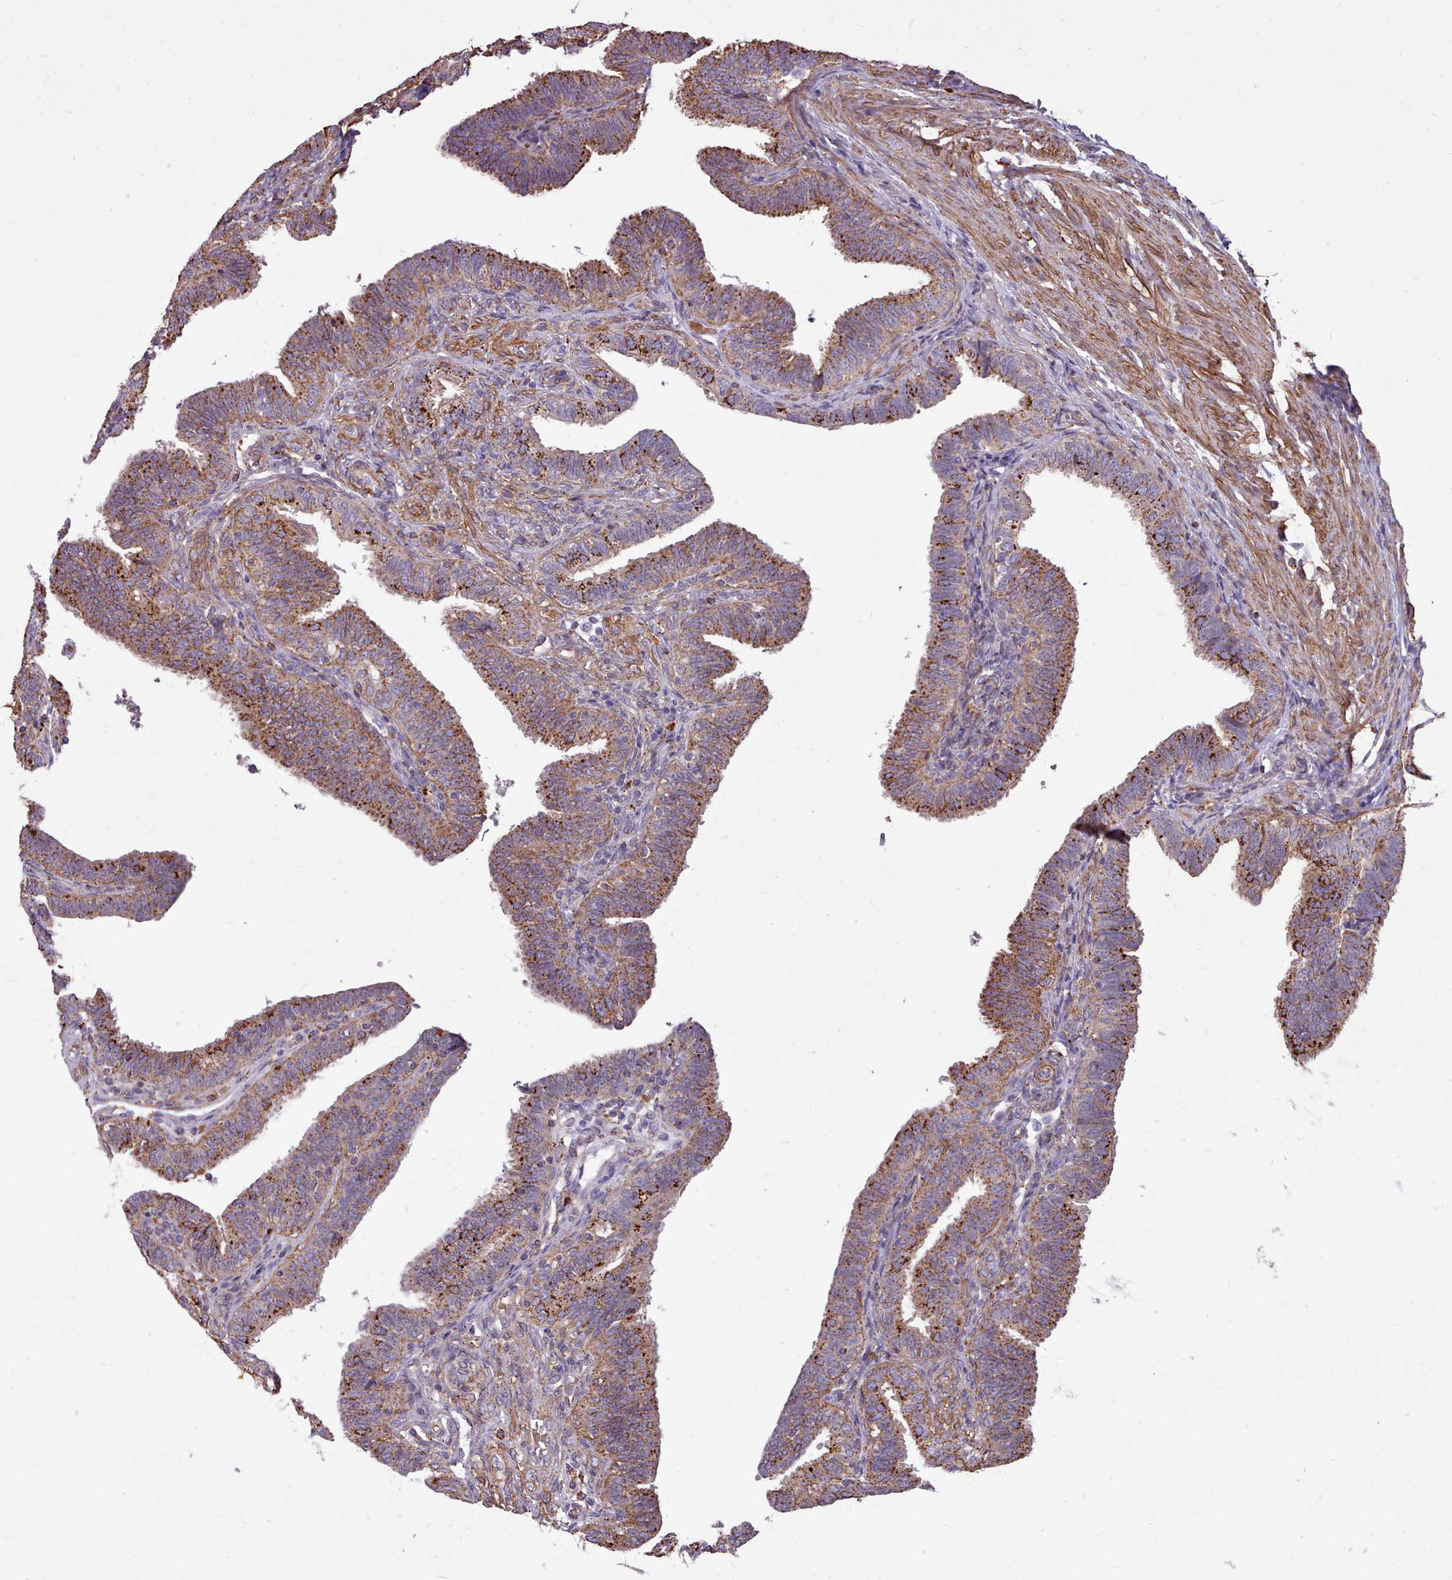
{"staining": {"intensity": "strong", "quantity": ">75%", "location": "cytoplasmic/membranous"}, "tissue": "fallopian tube", "cell_type": "Glandular cells", "image_type": "normal", "snomed": [{"axis": "morphology", "description": "Normal tissue, NOS"}, {"axis": "topography", "description": "Fallopian tube"}], "caption": "Immunohistochemical staining of normal fallopian tube displays high levels of strong cytoplasmic/membranous expression in approximately >75% of glandular cells. The protein is stained brown, and the nuclei are stained in blue (DAB (3,3'-diaminobenzidine) IHC with brightfield microscopy, high magnification).", "gene": "PACSIN3", "patient": {"sex": "female", "age": 39}}